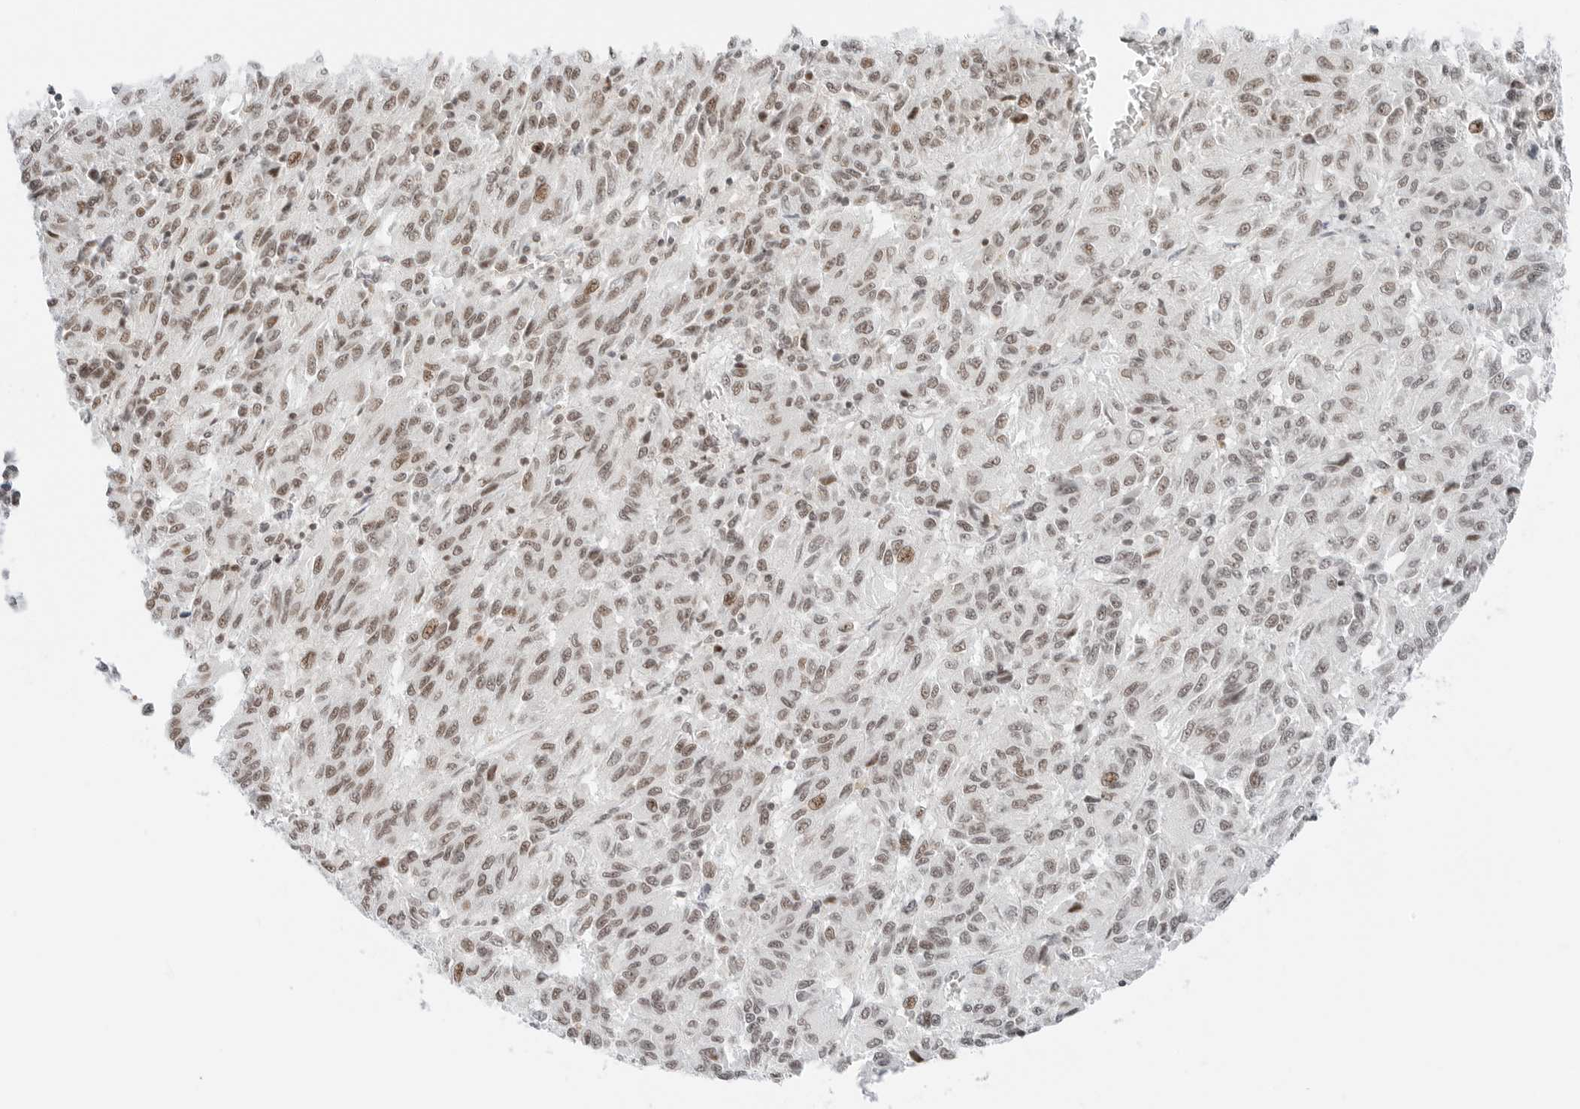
{"staining": {"intensity": "weak", "quantity": ">75%", "location": "nuclear"}, "tissue": "melanoma", "cell_type": "Tumor cells", "image_type": "cancer", "snomed": [{"axis": "morphology", "description": "Malignant melanoma, Metastatic site"}, {"axis": "topography", "description": "Lung"}], "caption": "The histopathology image reveals staining of melanoma, revealing weak nuclear protein staining (brown color) within tumor cells.", "gene": "CRTC2", "patient": {"sex": "male", "age": 64}}